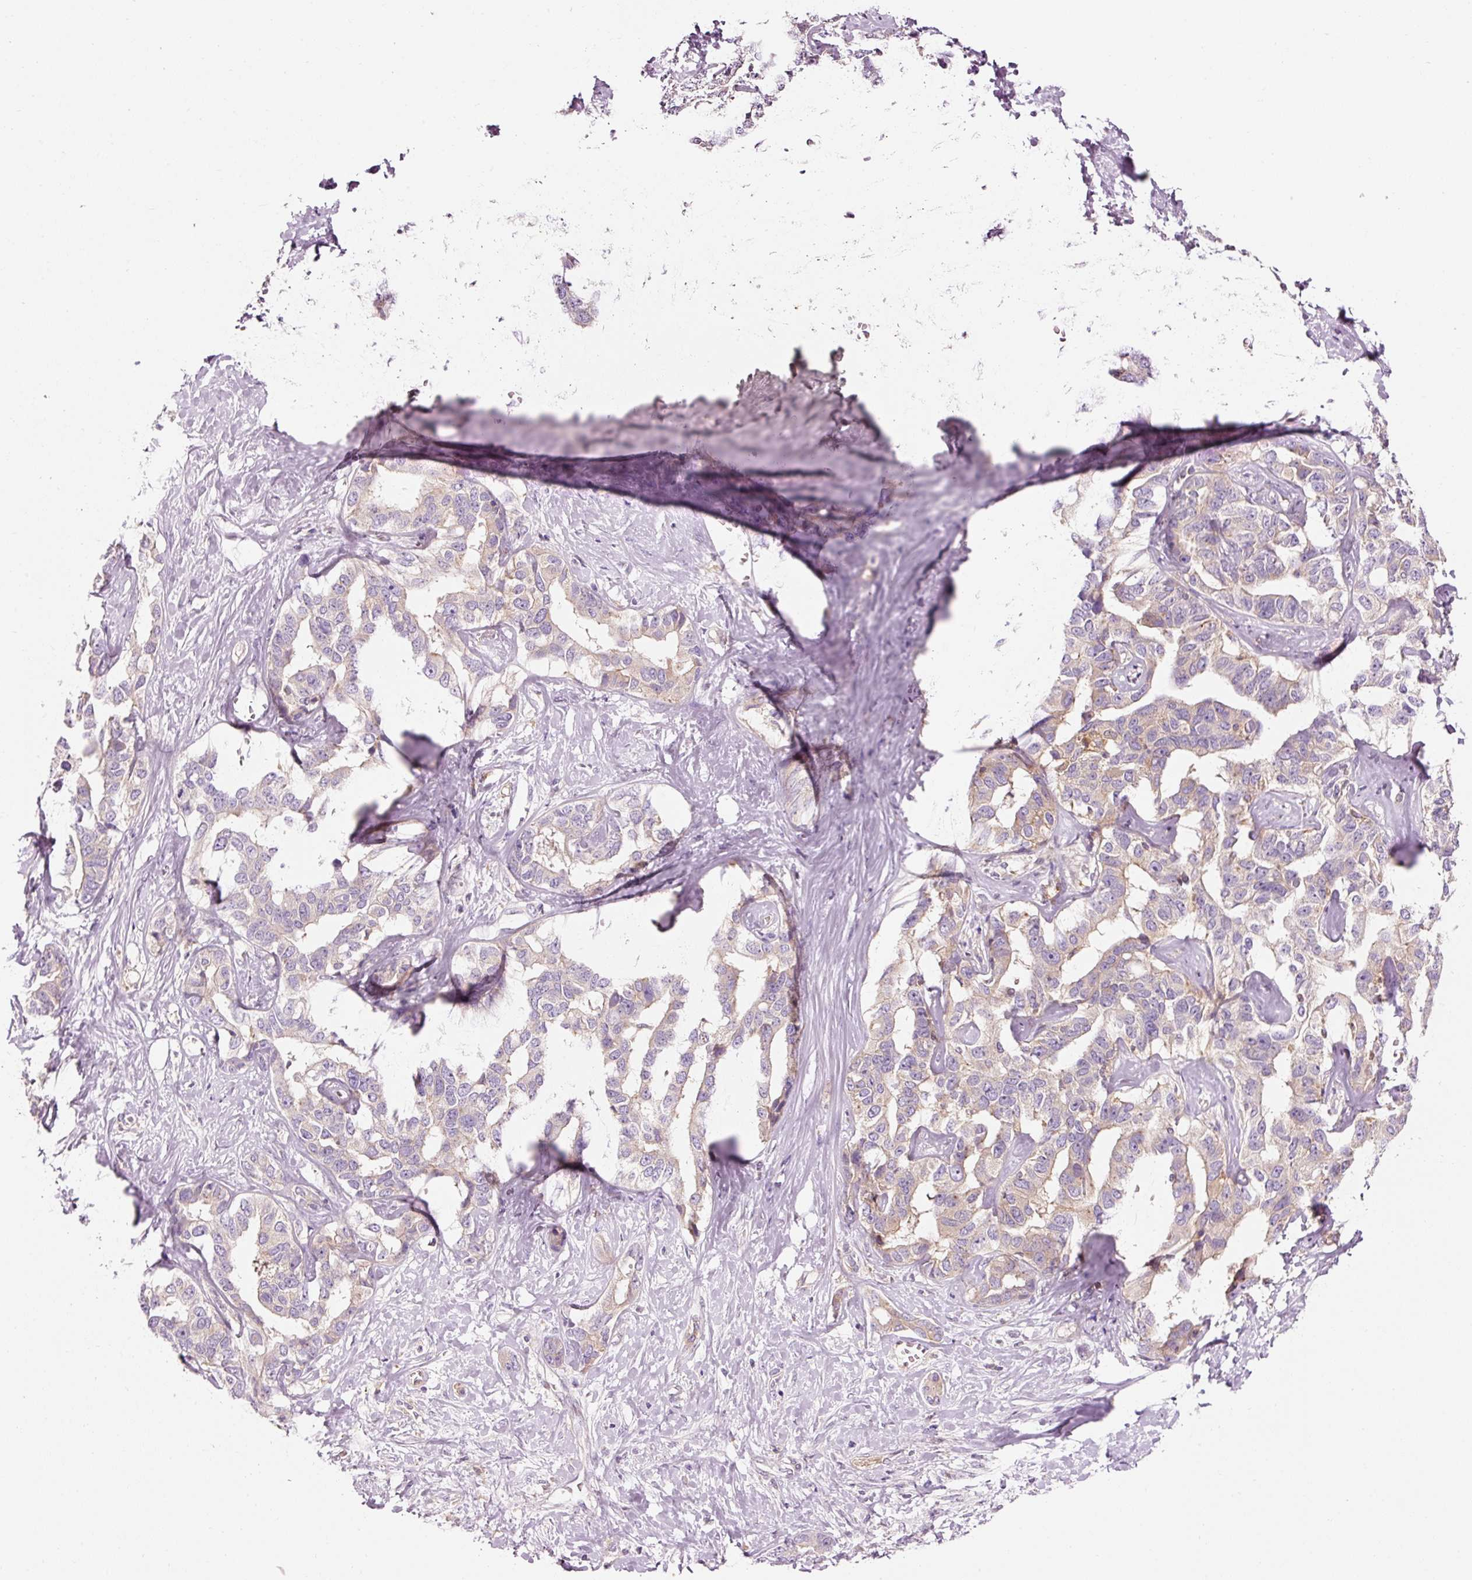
{"staining": {"intensity": "weak", "quantity": "<25%", "location": "cytoplasmic/membranous"}, "tissue": "liver cancer", "cell_type": "Tumor cells", "image_type": "cancer", "snomed": [{"axis": "morphology", "description": "Cholangiocarcinoma"}, {"axis": "topography", "description": "Liver"}], "caption": "Tumor cells are negative for brown protein staining in liver cancer (cholangiocarcinoma).", "gene": "NAPA", "patient": {"sex": "male", "age": 59}}